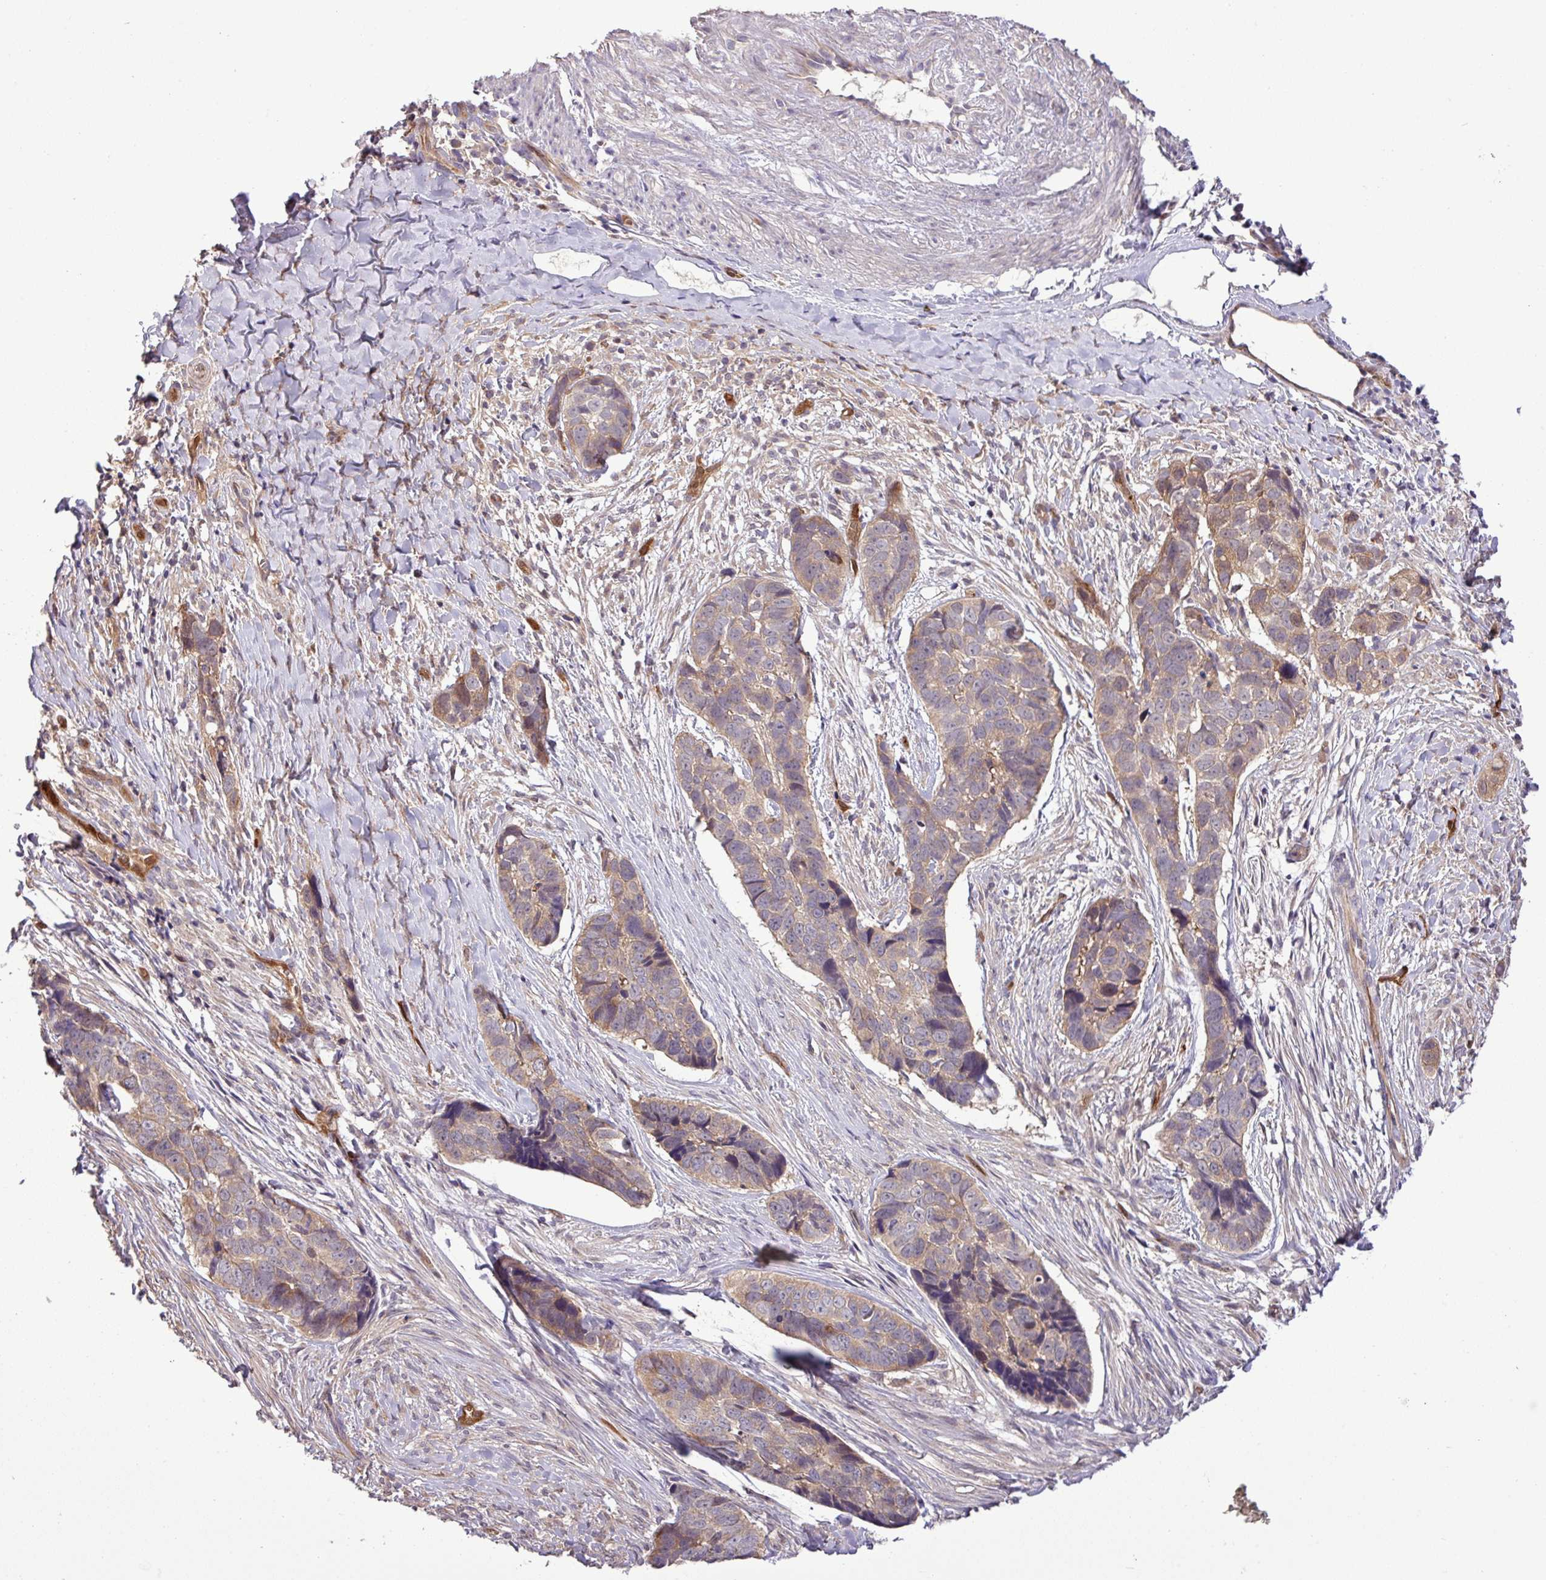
{"staining": {"intensity": "moderate", "quantity": ">75%", "location": "cytoplasmic/membranous"}, "tissue": "skin cancer", "cell_type": "Tumor cells", "image_type": "cancer", "snomed": [{"axis": "morphology", "description": "Basal cell carcinoma"}, {"axis": "topography", "description": "Skin"}], "caption": "A brown stain highlights moderate cytoplasmic/membranous expression of a protein in skin cancer (basal cell carcinoma) tumor cells.", "gene": "CARHSP1", "patient": {"sex": "female", "age": 82}}